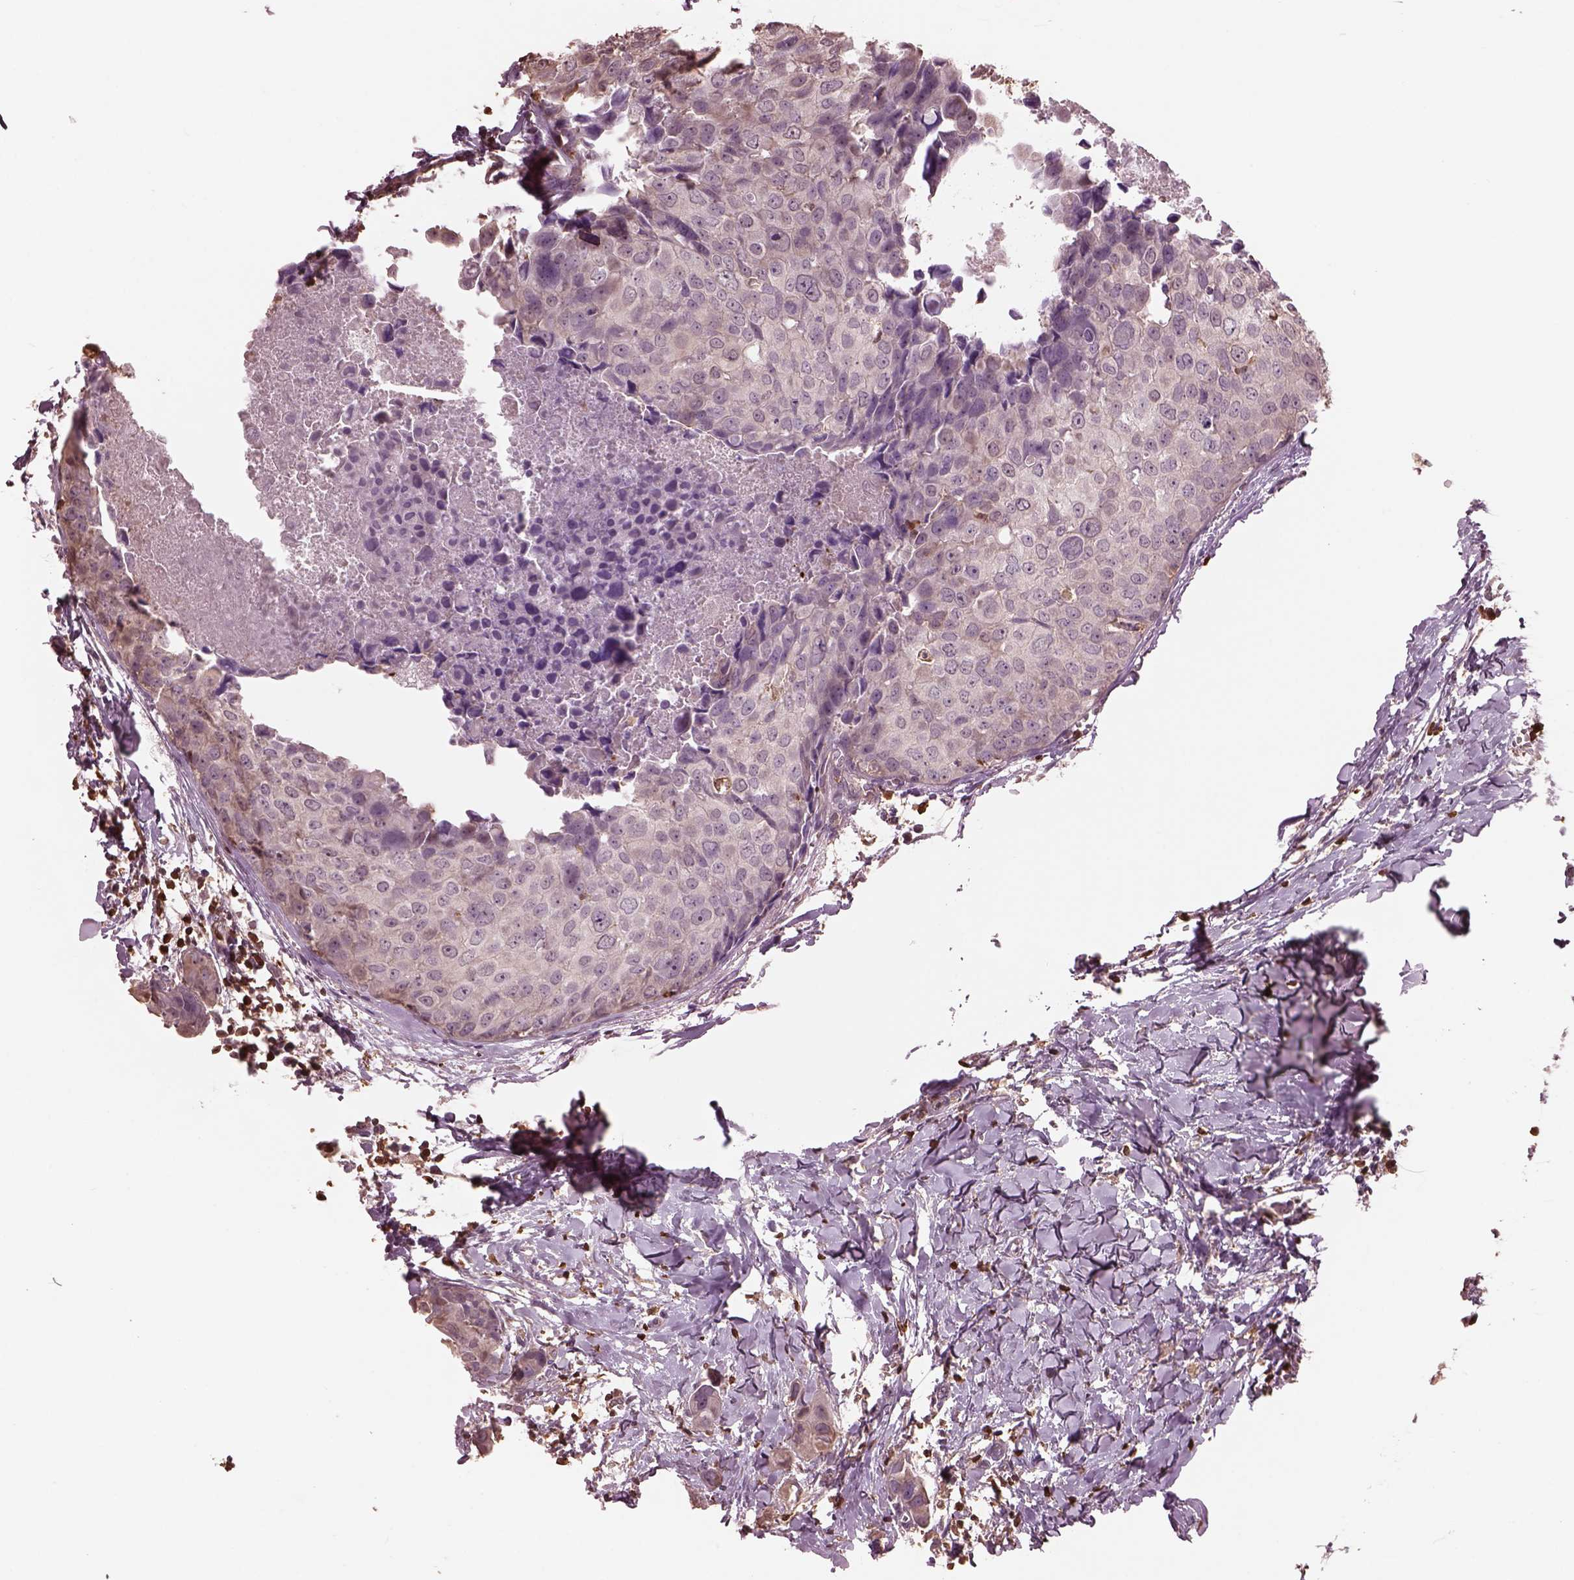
{"staining": {"intensity": "weak", "quantity": ">75%", "location": "cytoplasmic/membranous"}, "tissue": "breast cancer", "cell_type": "Tumor cells", "image_type": "cancer", "snomed": [{"axis": "morphology", "description": "Duct carcinoma"}, {"axis": "topography", "description": "Breast"}], "caption": "There is low levels of weak cytoplasmic/membranous staining in tumor cells of breast infiltrating ductal carcinoma, as demonstrated by immunohistochemical staining (brown color).", "gene": "IL31RA", "patient": {"sex": "female", "age": 38}}